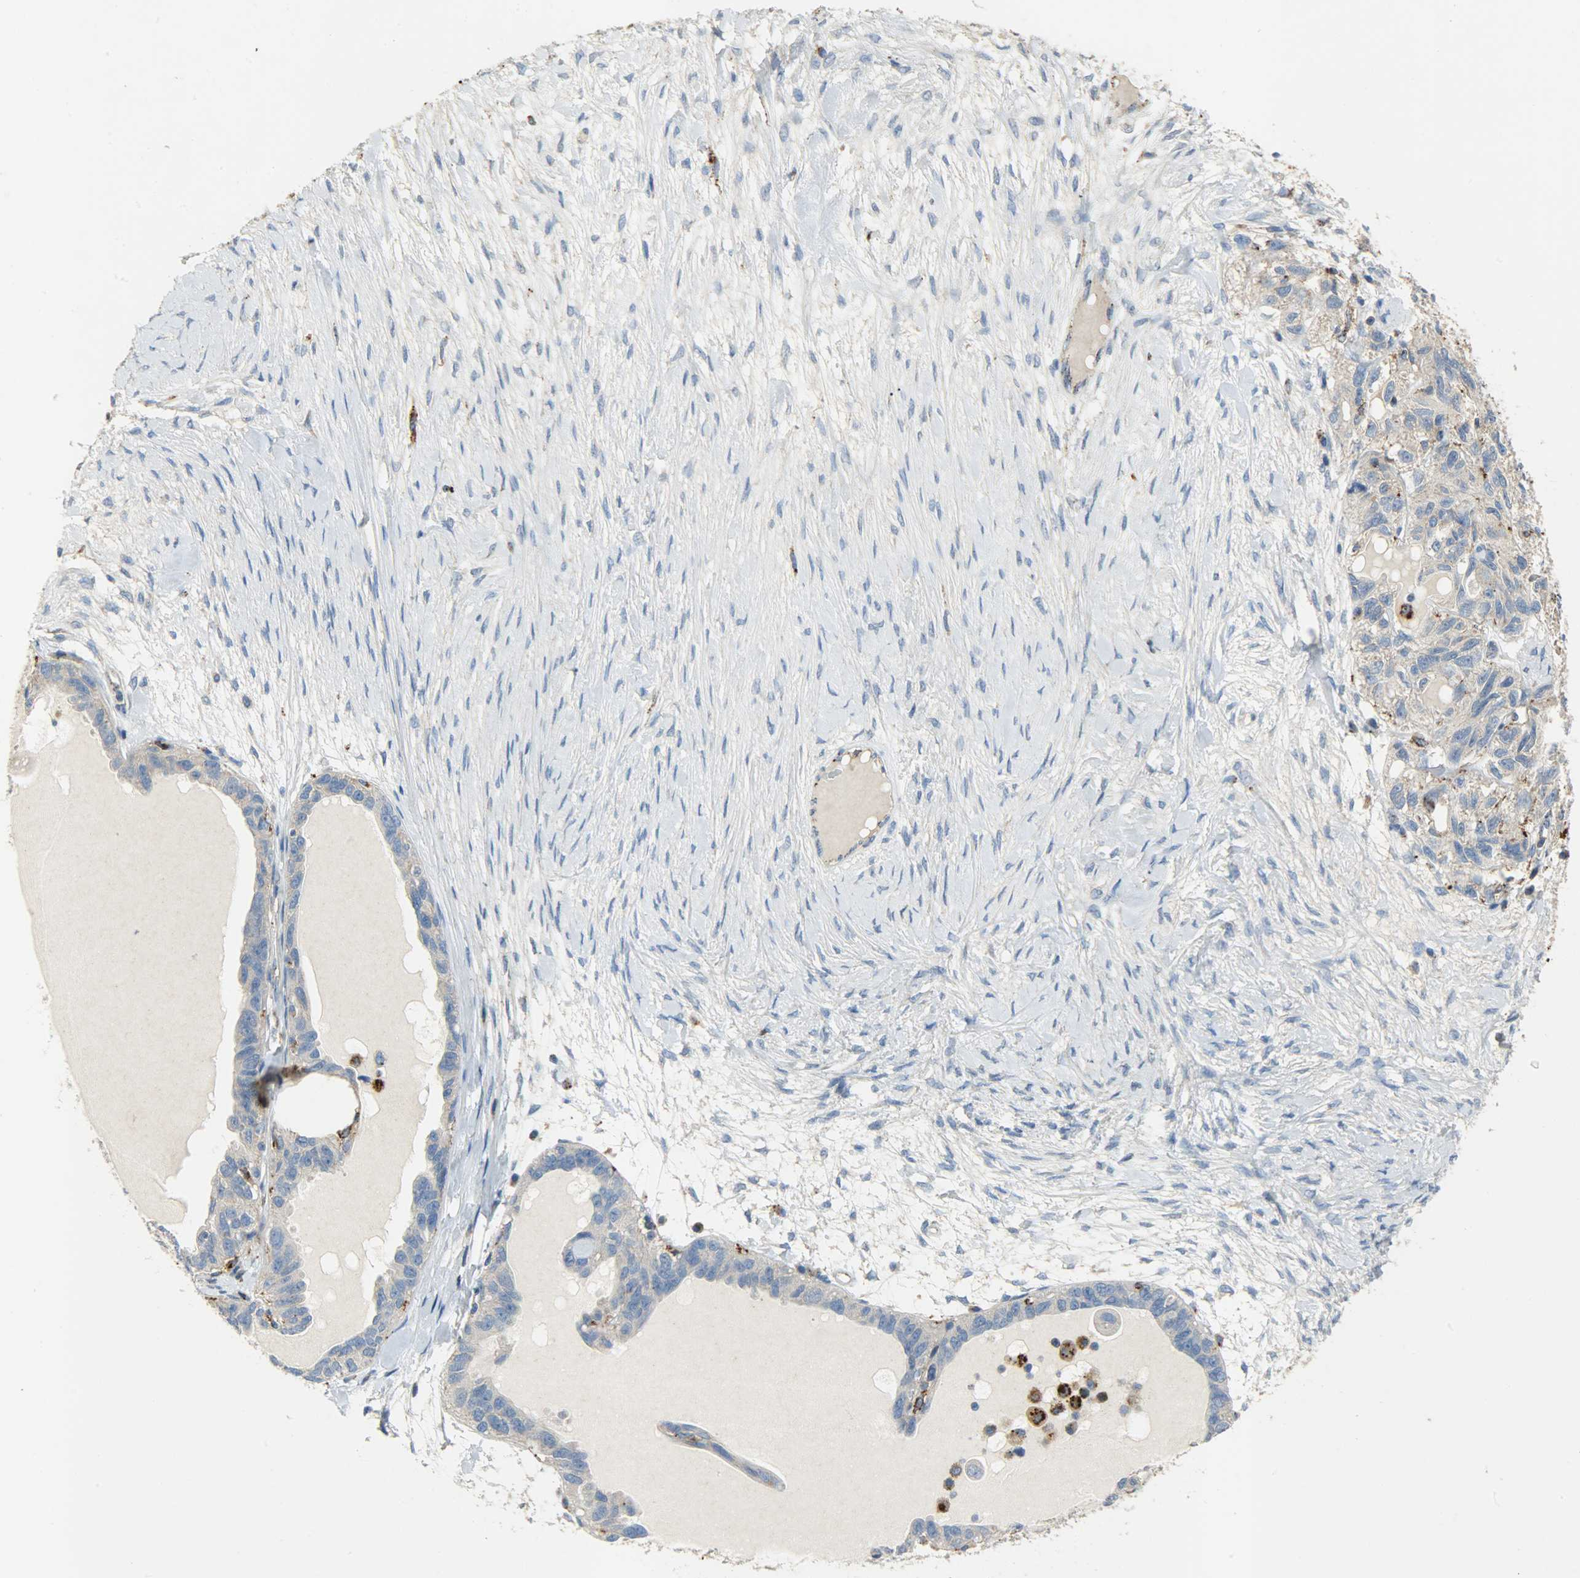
{"staining": {"intensity": "weak", "quantity": "<25%", "location": "cytoplasmic/membranous"}, "tissue": "ovarian cancer", "cell_type": "Tumor cells", "image_type": "cancer", "snomed": [{"axis": "morphology", "description": "Cystadenocarcinoma, serous, NOS"}, {"axis": "topography", "description": "Ovary"}], "caption": "Photomicrograph shows no significant protein staining in tumor cells of ovarian serous cystadenocarcinoma.", "gene": "ASAH1", "patient": {"sex": "female", "age": 82}}